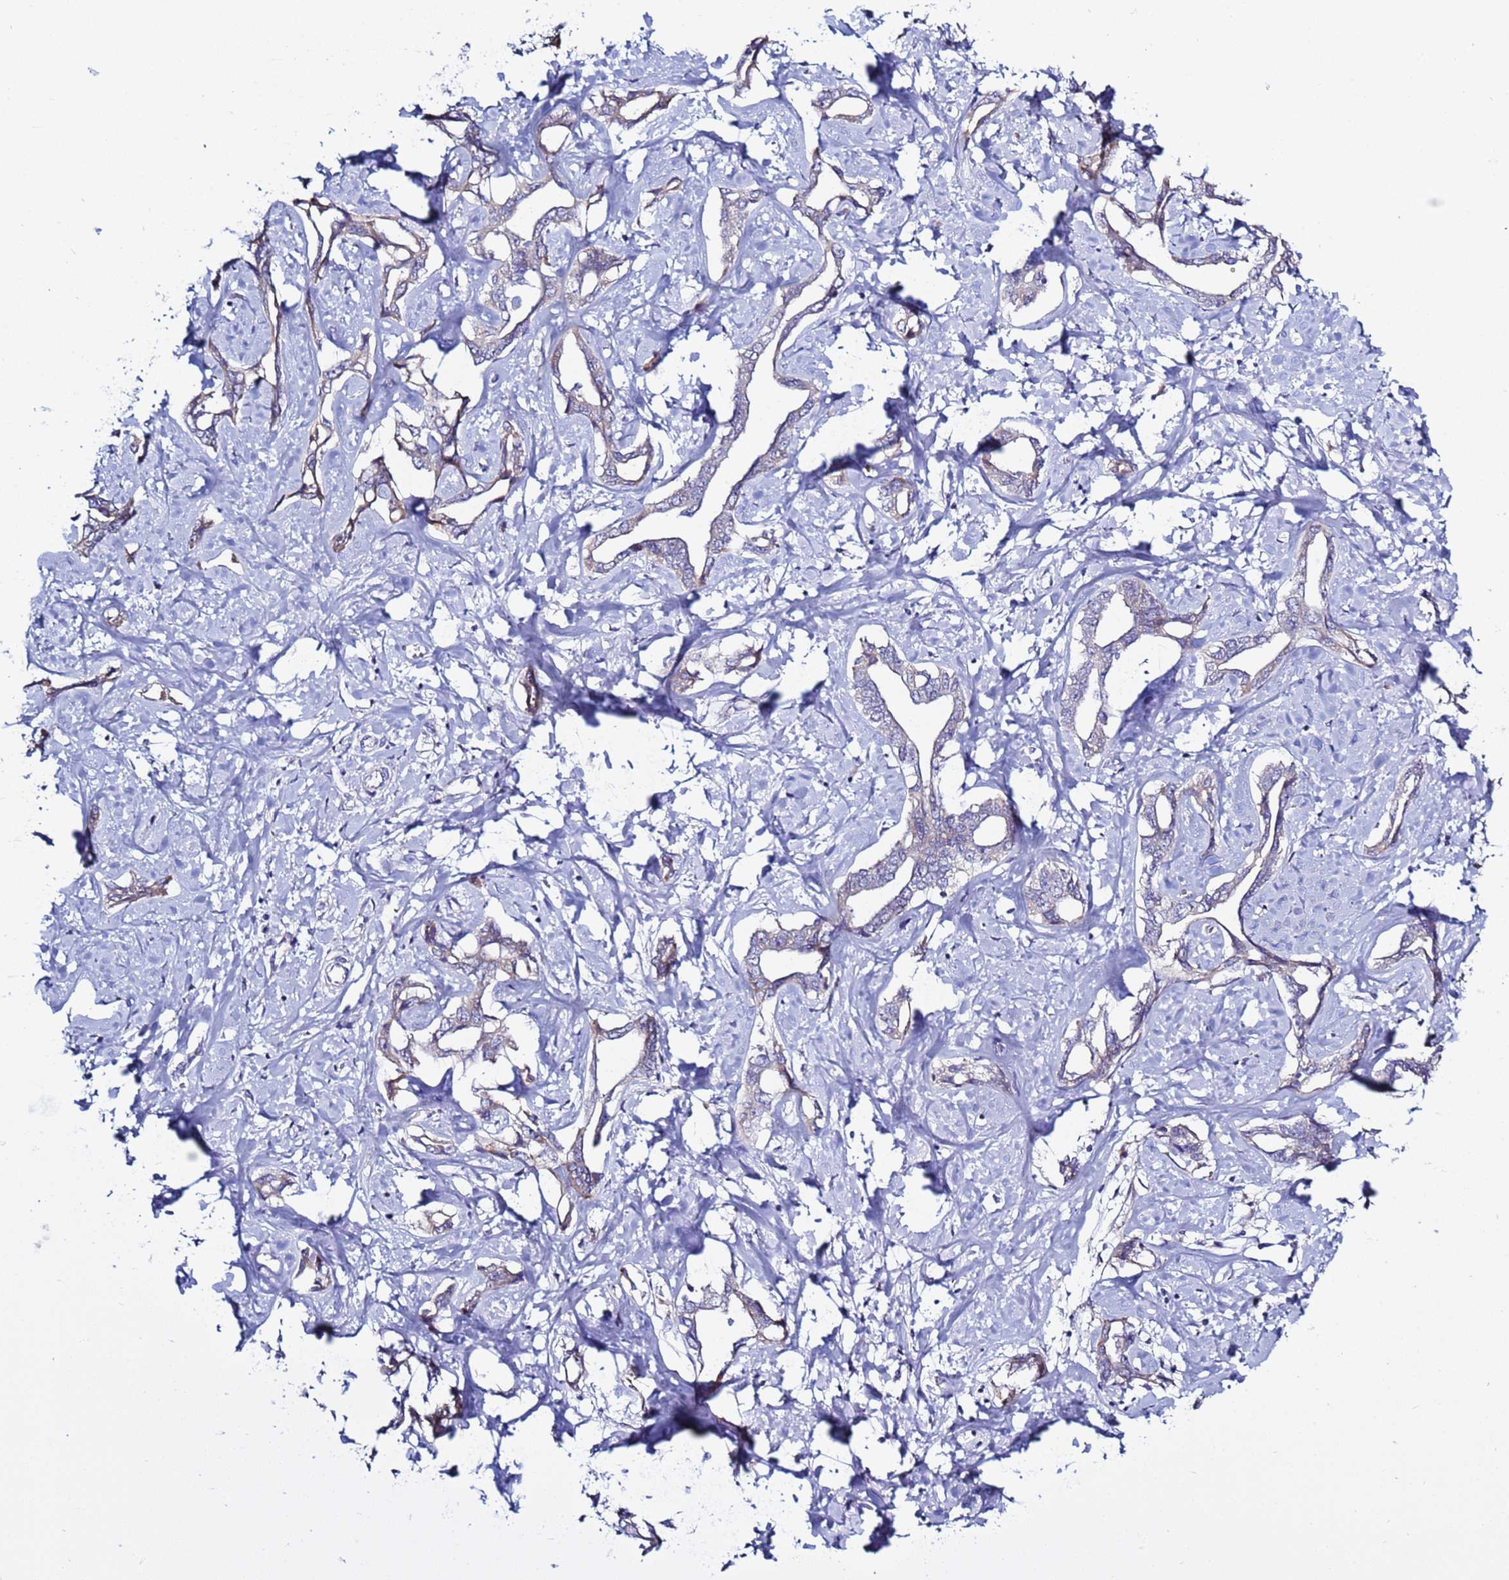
{"staining": {"intensity": "weak", "quantity": "<25%", "location": "cytoplasmic/membranous"}, "tissue": "liver cancer", "cell_type": "Tumor cells", "image_type": "cancer", "snomed": [{"axis": "morphology", "description": "Cholangiocarcinoma"}, {"axis": "topography", "description": "Liver"}], "caption": "Liver cholangiocarcinoma was stained to show a protein in brown. There is no significant positivity in tumor cells.", "gene": "ABHD17B", "patient": {"sex": "male", "age": 59}}